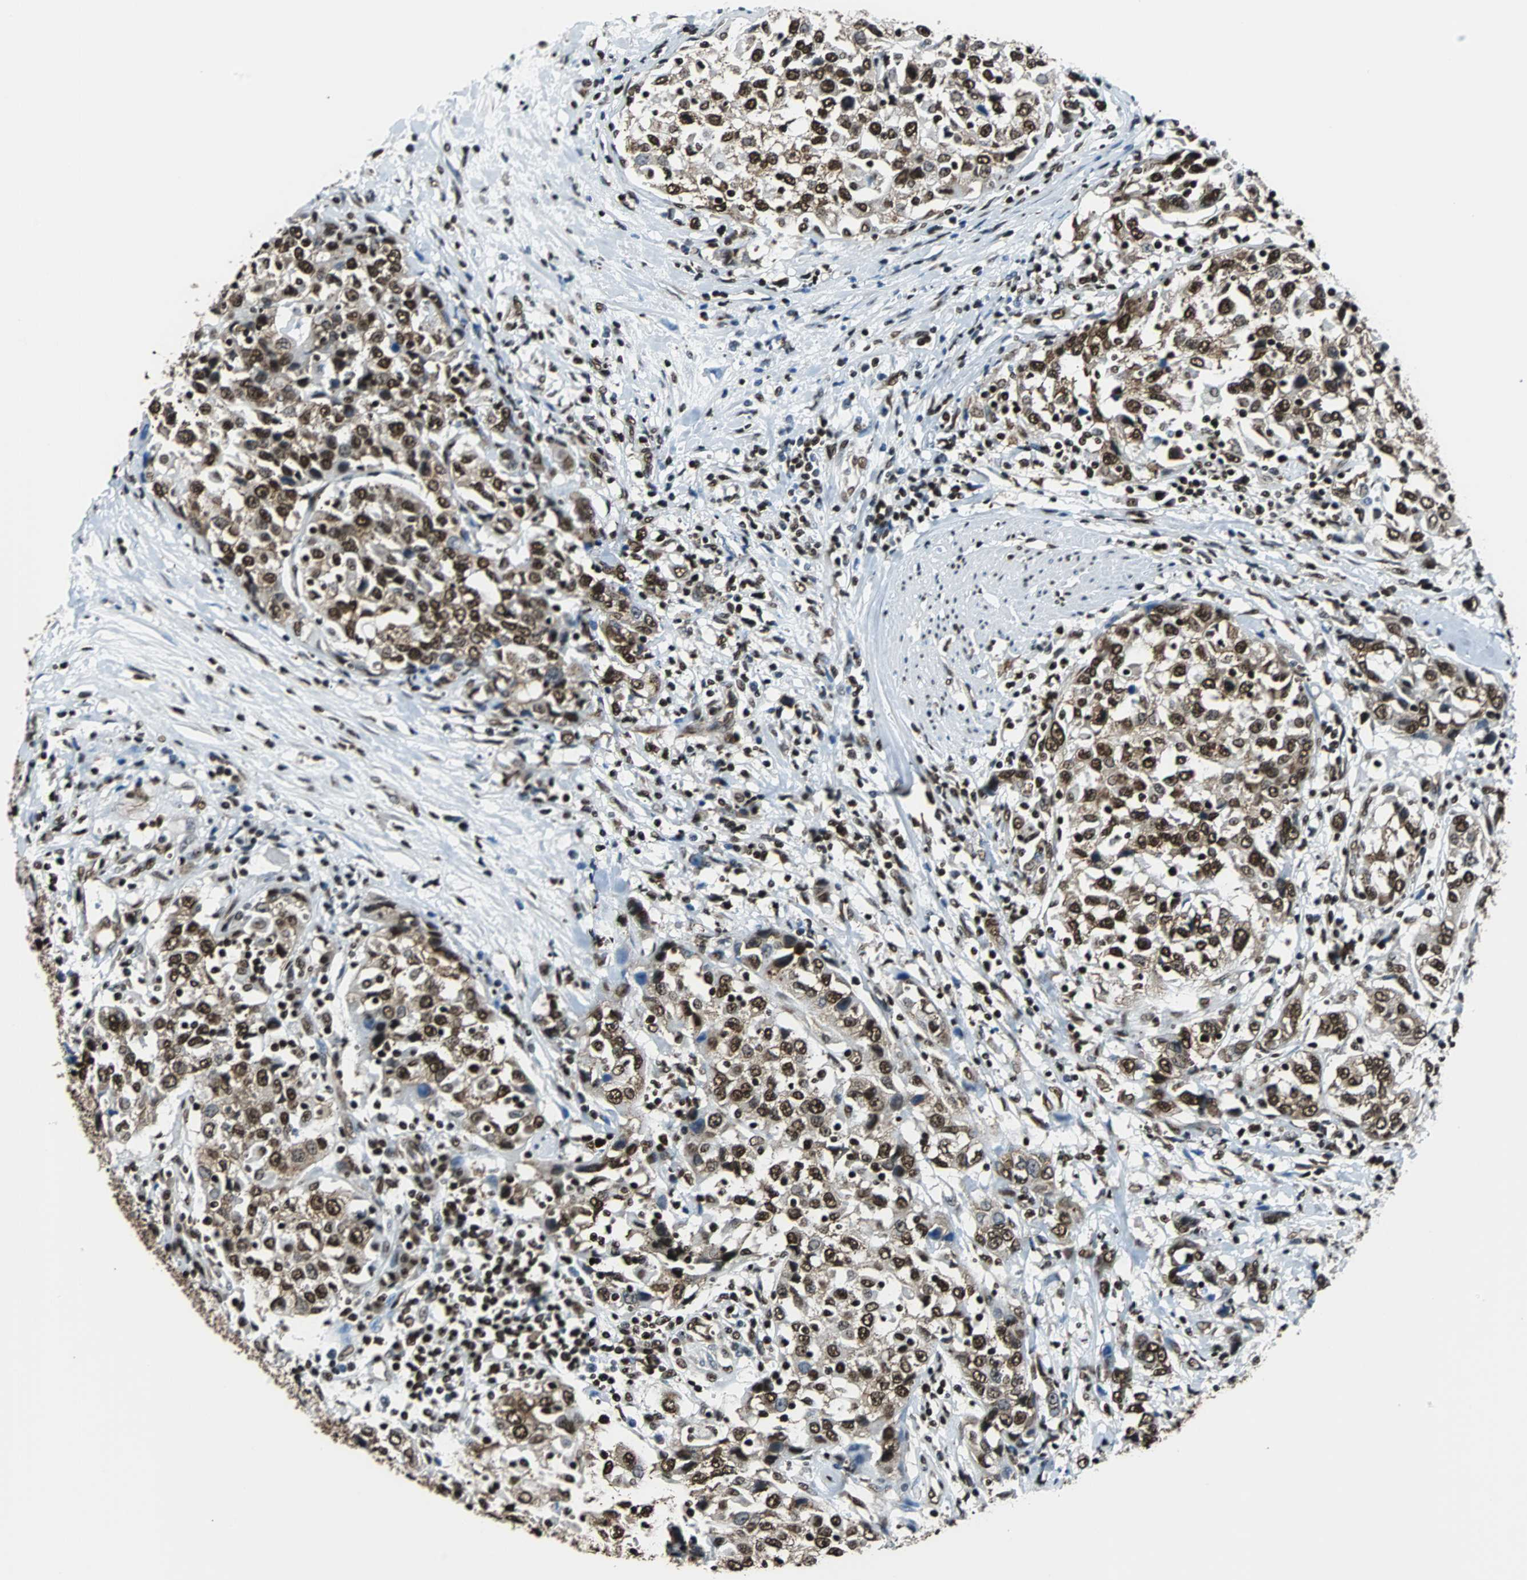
{"staining": {"intensity": "strong", "quantity": ">75%", "location": "cytoplasmic/membranous,nuclear"}, "tissue": "urothelial cancer", "cell_type": "Tumor cells", "image_type": "cancer", "snomed": [{"axis": "morphology", "description": "Urothelial carcinoma, High grade"}, {"axis": "topography", "description": "Urinary bladder"}], "caption": "This photomicrograph displays immunohistochemistry (IHC) staining of urothelial cancer, with high strong cytoplasmic/membranous and nuclear staining in approximately >75% of tumor cells.", "gene": "FUBP1", "patient": {"sex": "female", "age": 80}}